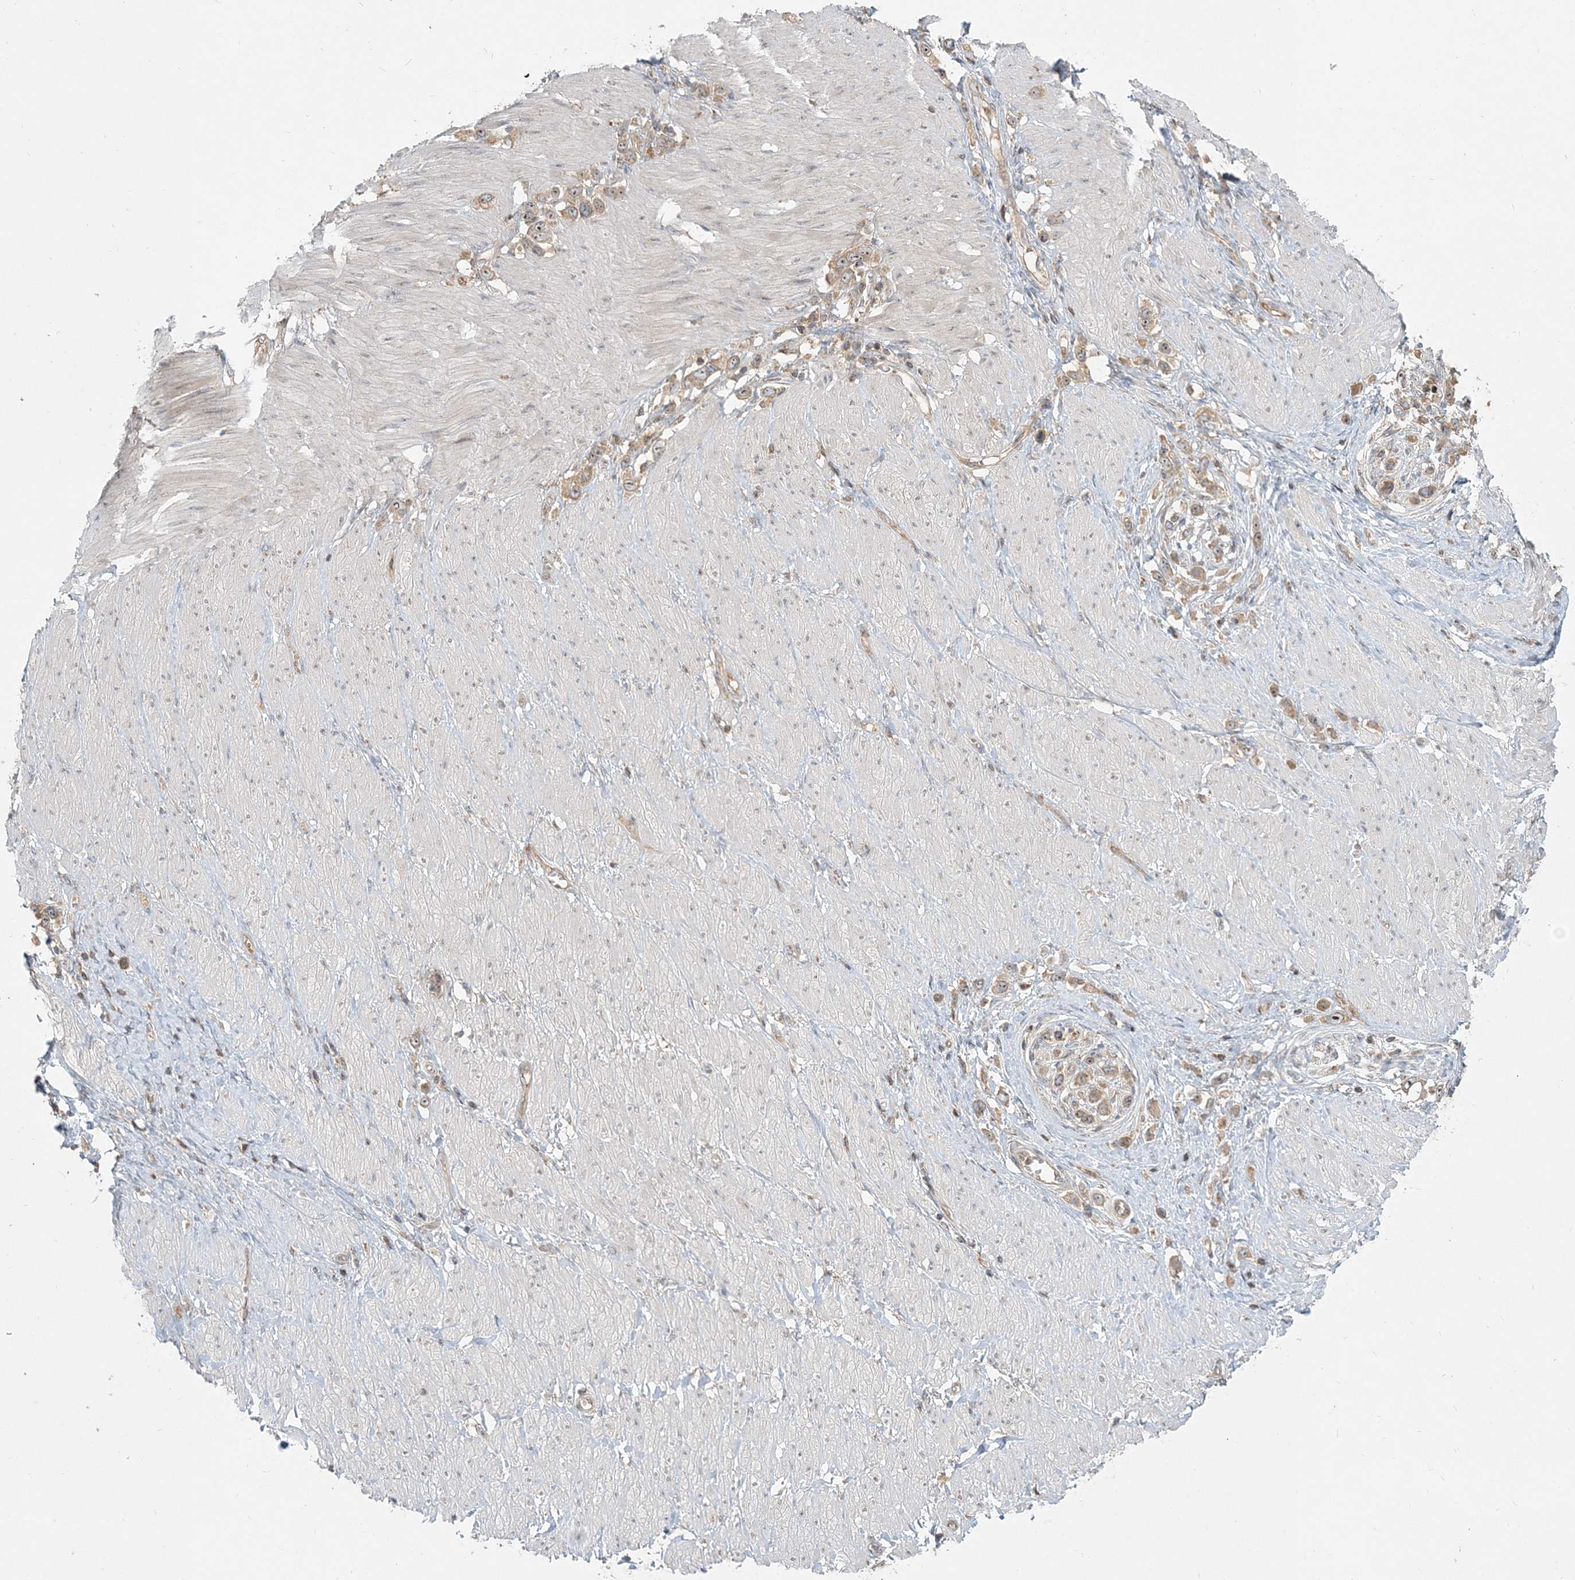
{"staining": {"intensity": "moderate", "quantity": ">75%", "location": "cytoplasmic/membranous,nuclear"}, "tissue": "stomach cancer", "cell_type": "Tumor cells", "image_type": "cancer", "snomed": [{"axis": "morphology", "description": "Normal tissue, NOS"}, {"axis": "morphology", "description": "Adenocarcinoma, NOS"}, {"axis": "topography", "description": "Stomach, upper"}, {"axis": "topography", "description": "Stomach"}], "caption": "Protein expression analysis of human stomach cancer reveals moderate cytoplasmic/membranous and nuclear positivity in approximately >75% of tumor cells.", "gene": "AP1AR", "patient": {"sex": "female", "age": 65}}